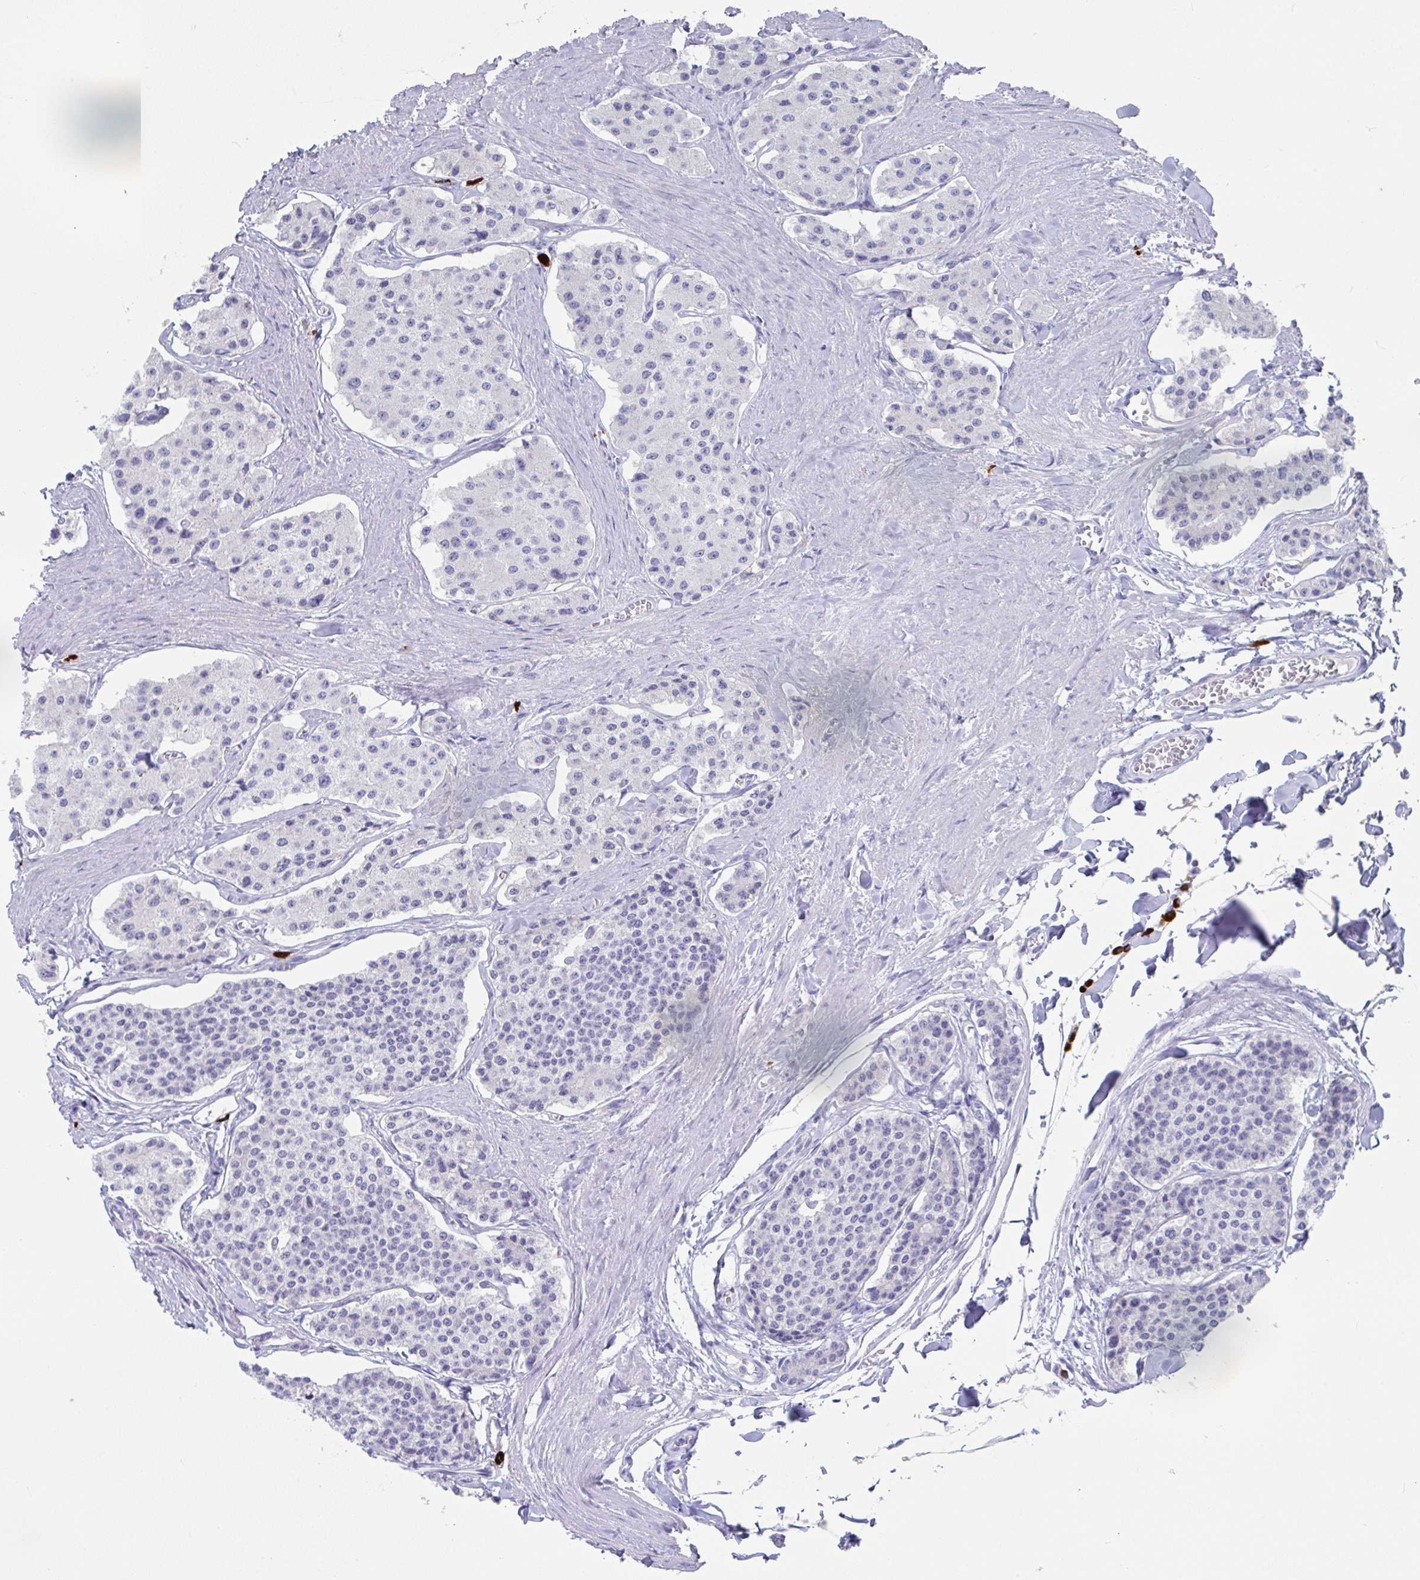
{"staining": {"intensity": "negative", "quantity": "none", "location": "none"}, "tissue": "carcinoid", "cell_type": "Tumor cells", "image_type": "cancer", "snomed": [{"axis": "morphology", "description": "Carcinoid, malignant, NOS"}, {"axis": "topography", "description": "Small intestine"}], "caption": "The IHC micrograph has no significant positivity in tumor cells of carcinoid (malignant) tissue.", "gene": "PLA2G1B", "patient": {"sex": "female", "age": 65}}